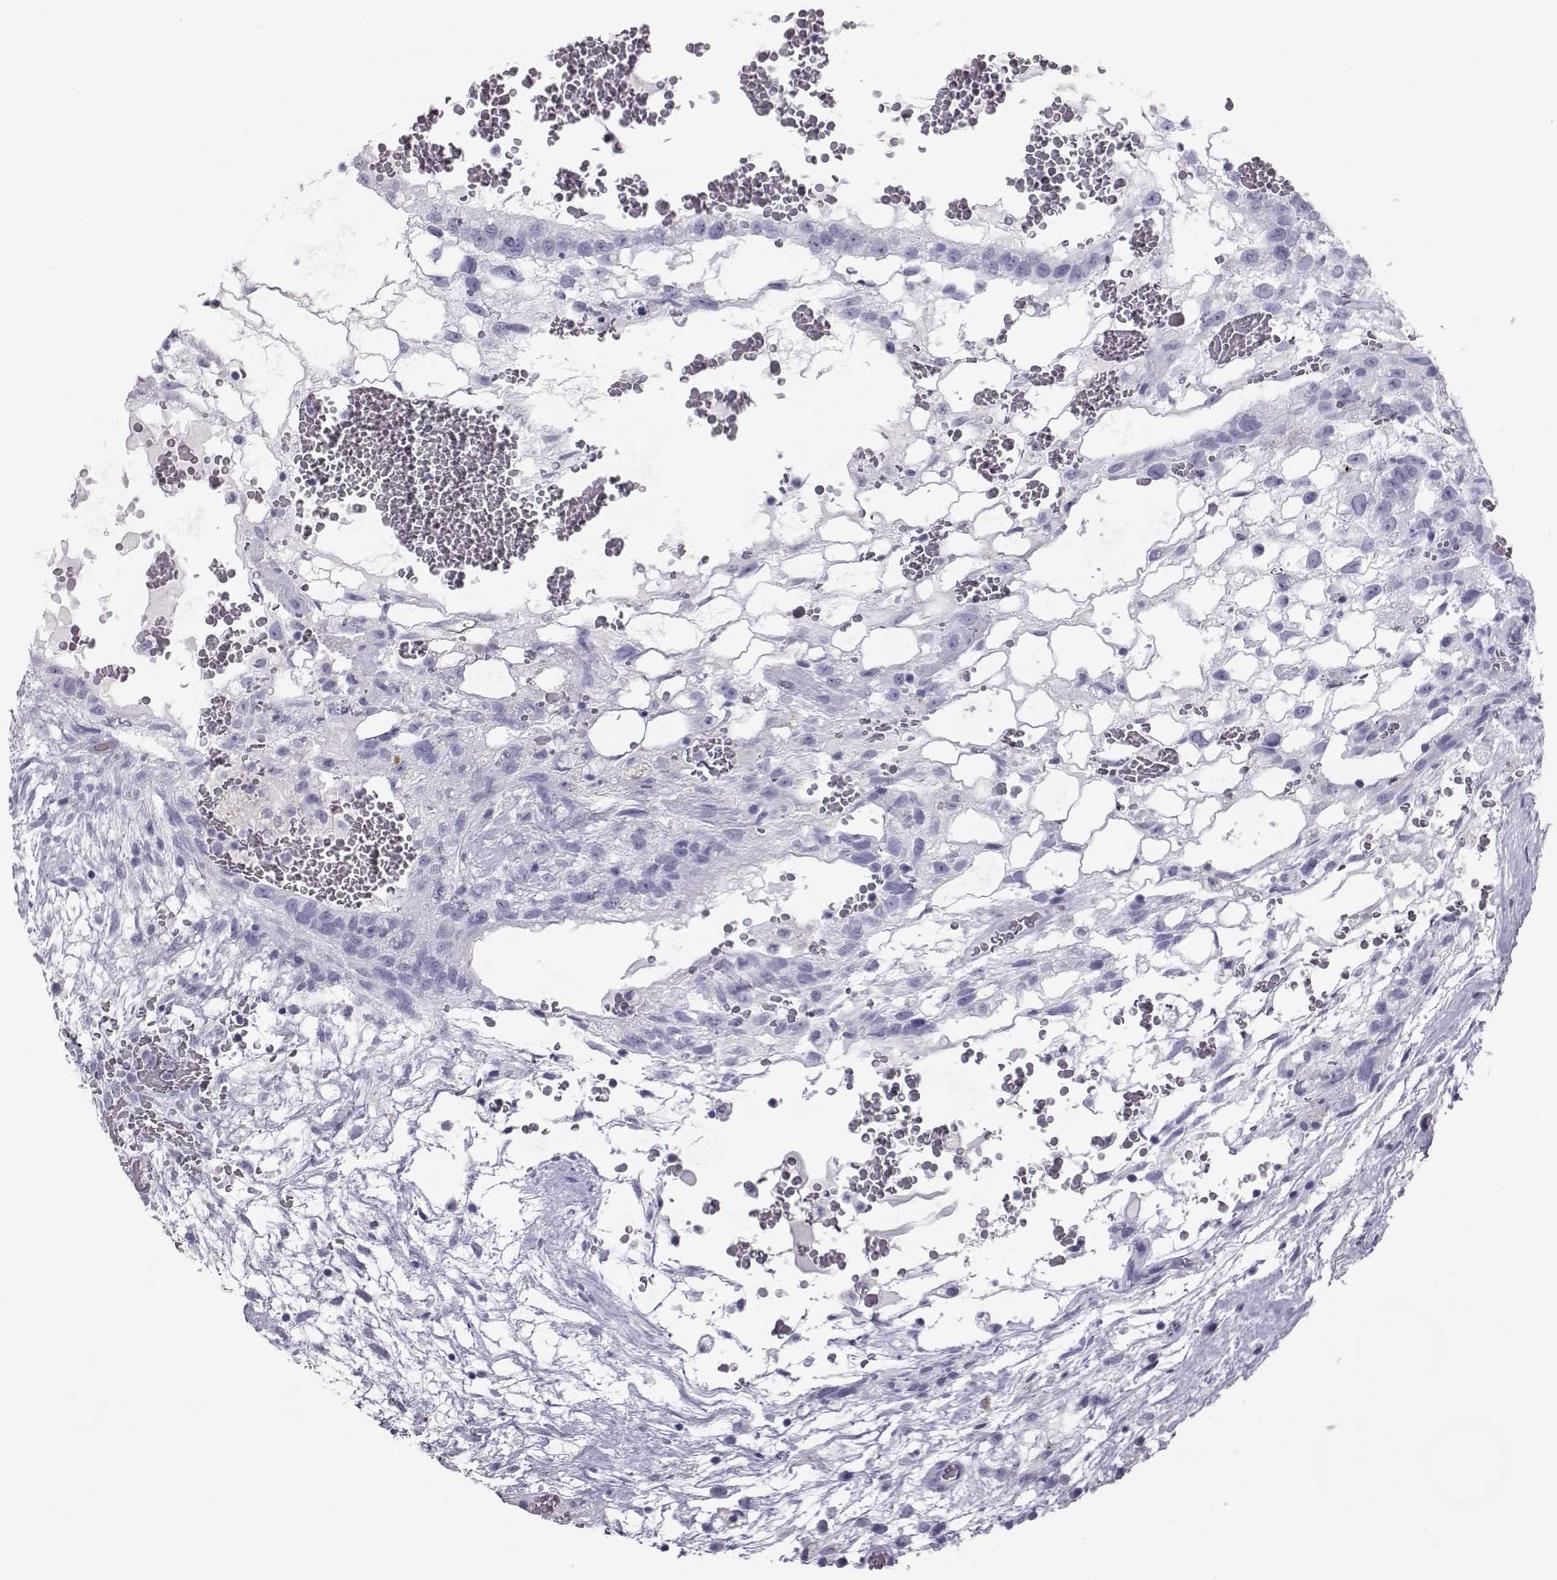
{"staining": {"intensity": "negative", "quantity": "none", "location": "none"}, "tissue": "testis cancer", "cell_type": "Tumor cells", "image_type": "cancer", "snomed": [{"axis": "morphology", "description": "Normal tissue, NOS"}, {"axis": "morphology", "description": "Carcinoma, Embryonal, NOS"}, {"axis": "topography", "description": "Testis"}], "caption": "Immunohistochemistry (IHC) of human embryonal carcinoma (testis) displays no positivity in tumor cells.", "gene": "ITLN2", "patient": {"sex": "male", "age": 32}}